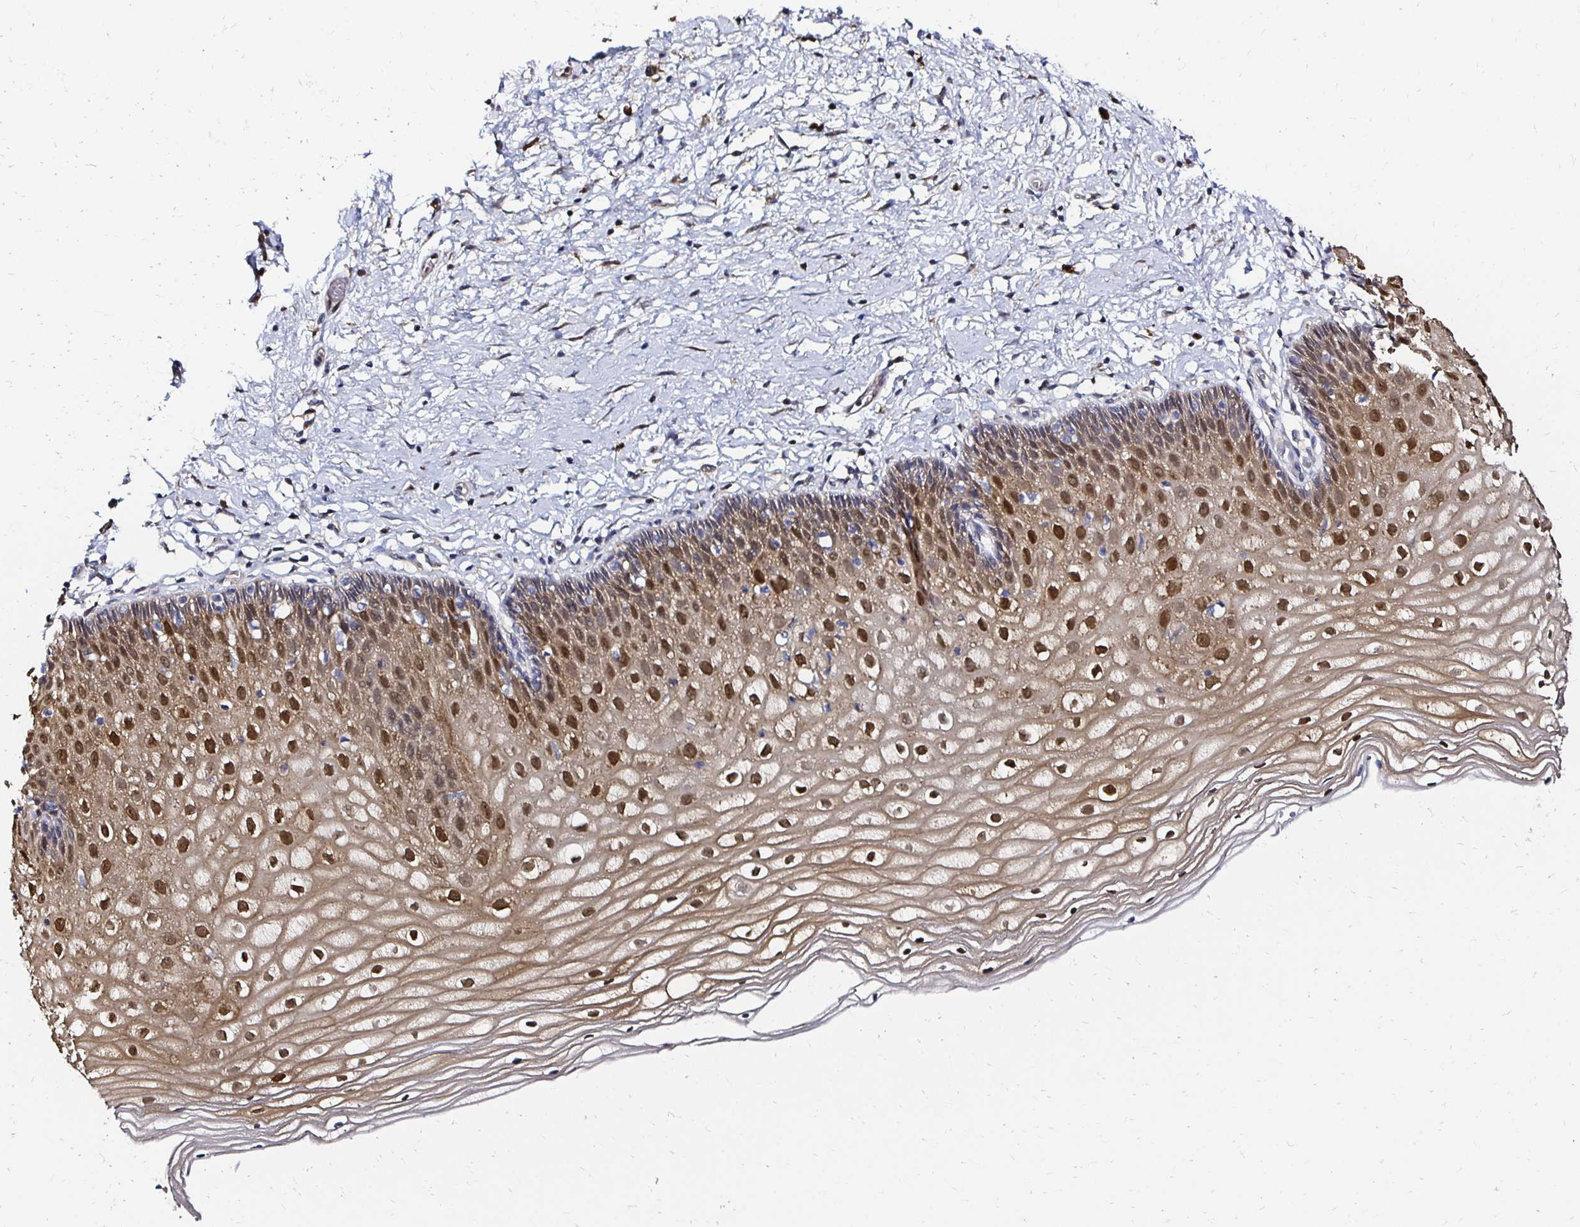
{"staining": {"intensity": "moderate", "quantity": ">75%", "location": "nuclear"}, "tissue": "cervix", "cell_type": "Glandular cells", "image_type": "normal", "snomed": [{"axis": "morphology", "description": "Normal tissue, NOS"}, {"axis": "topography", "description": "Cervix"}], "caption": "Protein staining shows moderate nuclear staining in about >75% of glandular cells in normal cervix. (brown staining indicates protein expression, while blue staining denotes nuclei).", "gene": "TXN", "patient": {"sex": "female", "age": 36}}